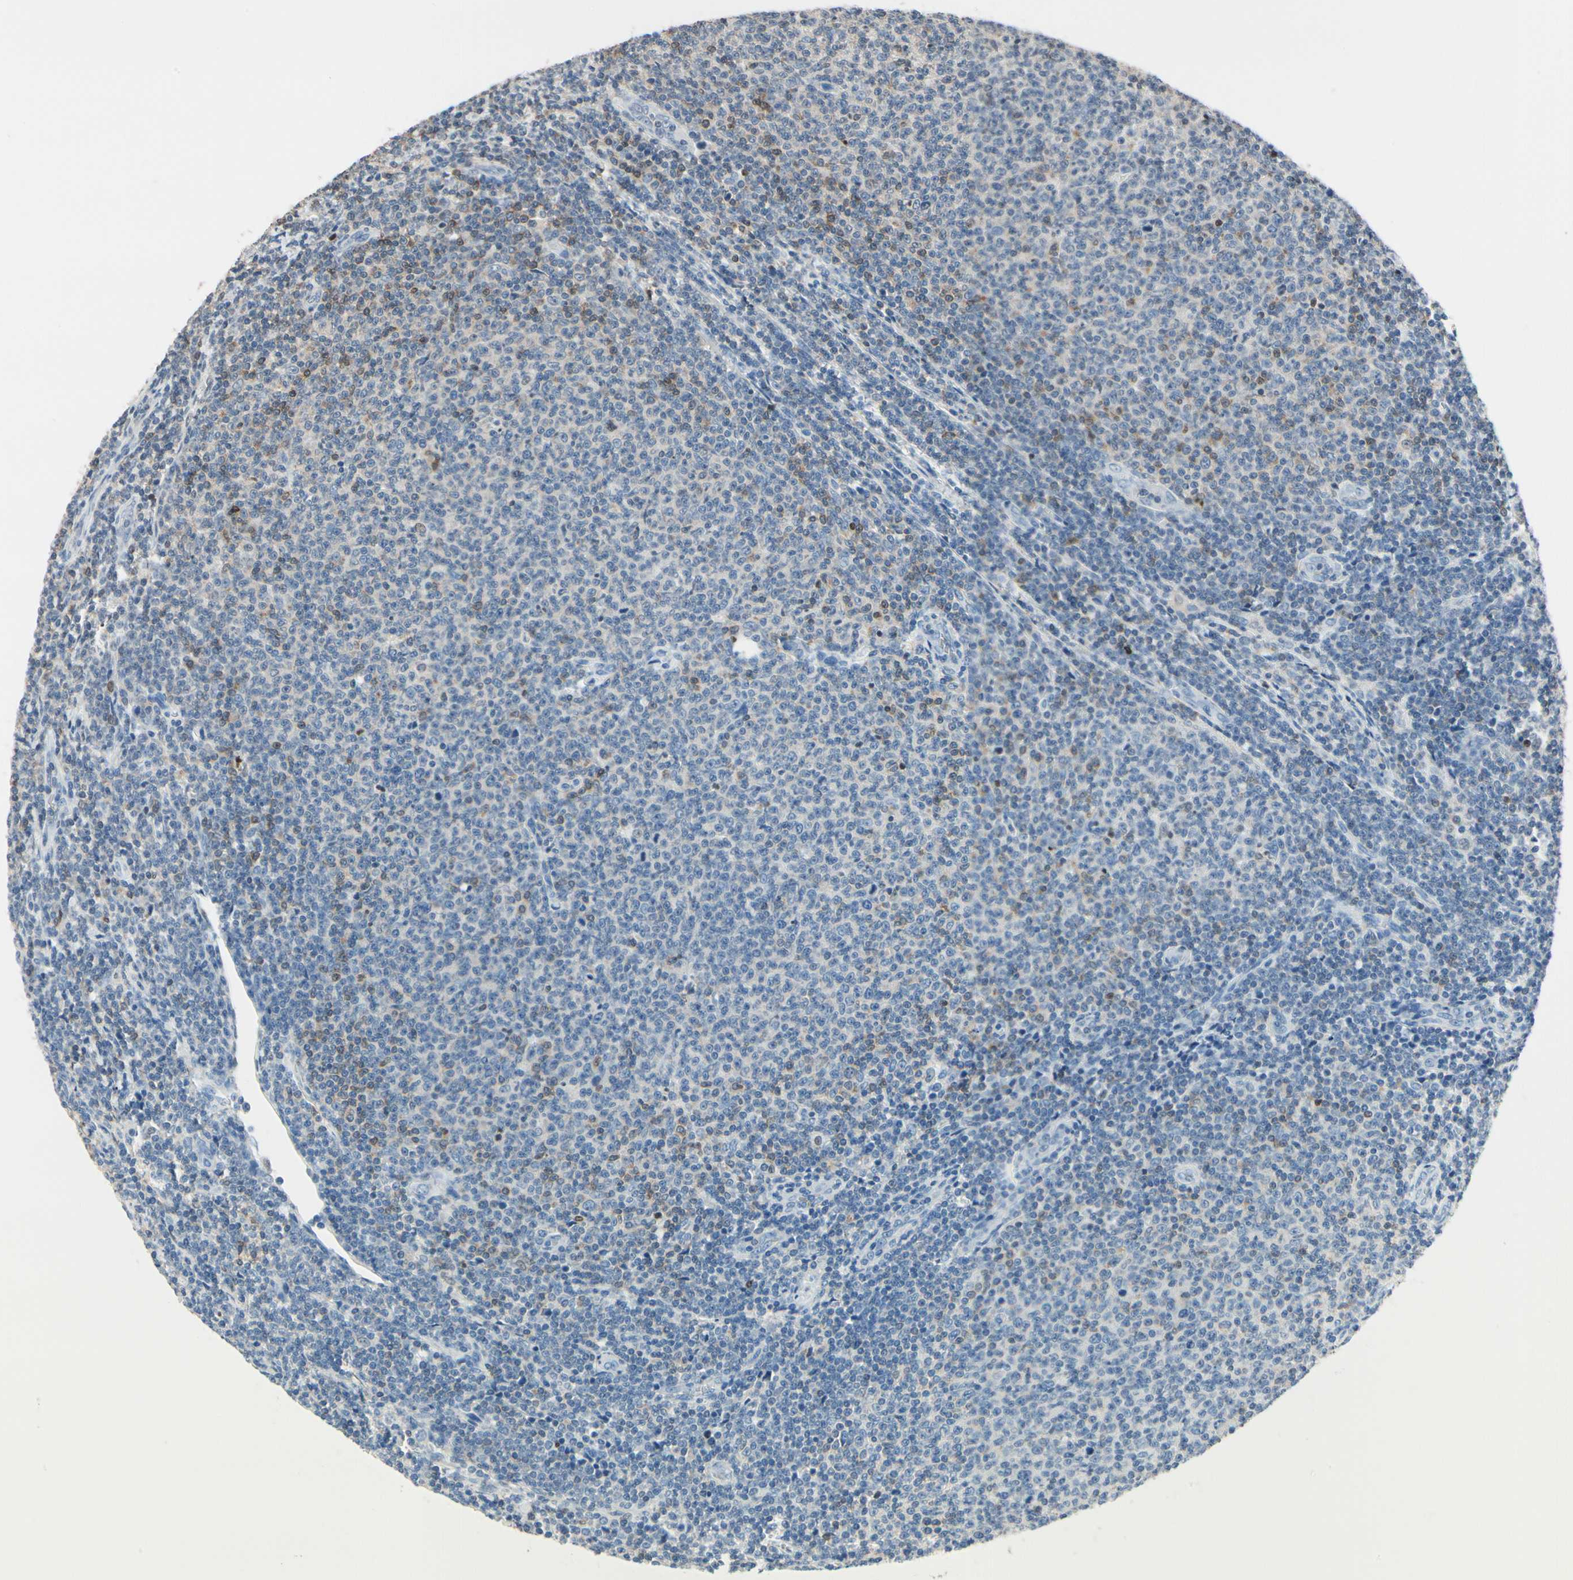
{"staining": {"intensity": "negative", "quantity": "none", "location": "none"}, "tissue": "lymphoma", "cell_type": "Tumor cells", "image_type": "cancer", "snomed": [{"axis": "morphology", "description": "Malignant lymphoma, non-Hodgkin's type, Low grade"}, {"axis": "topography", "description": "Lymph node"}], "caption": "A high-resolution image shows immunohistochemistry (IHC) staining of malignant lymphoma, non-Hodgkin's type (low-grade), which demonstrates no significant staining in tumor cells.", "gene": "NFATC2", "patient": {"sex": "male", "age": 66}}